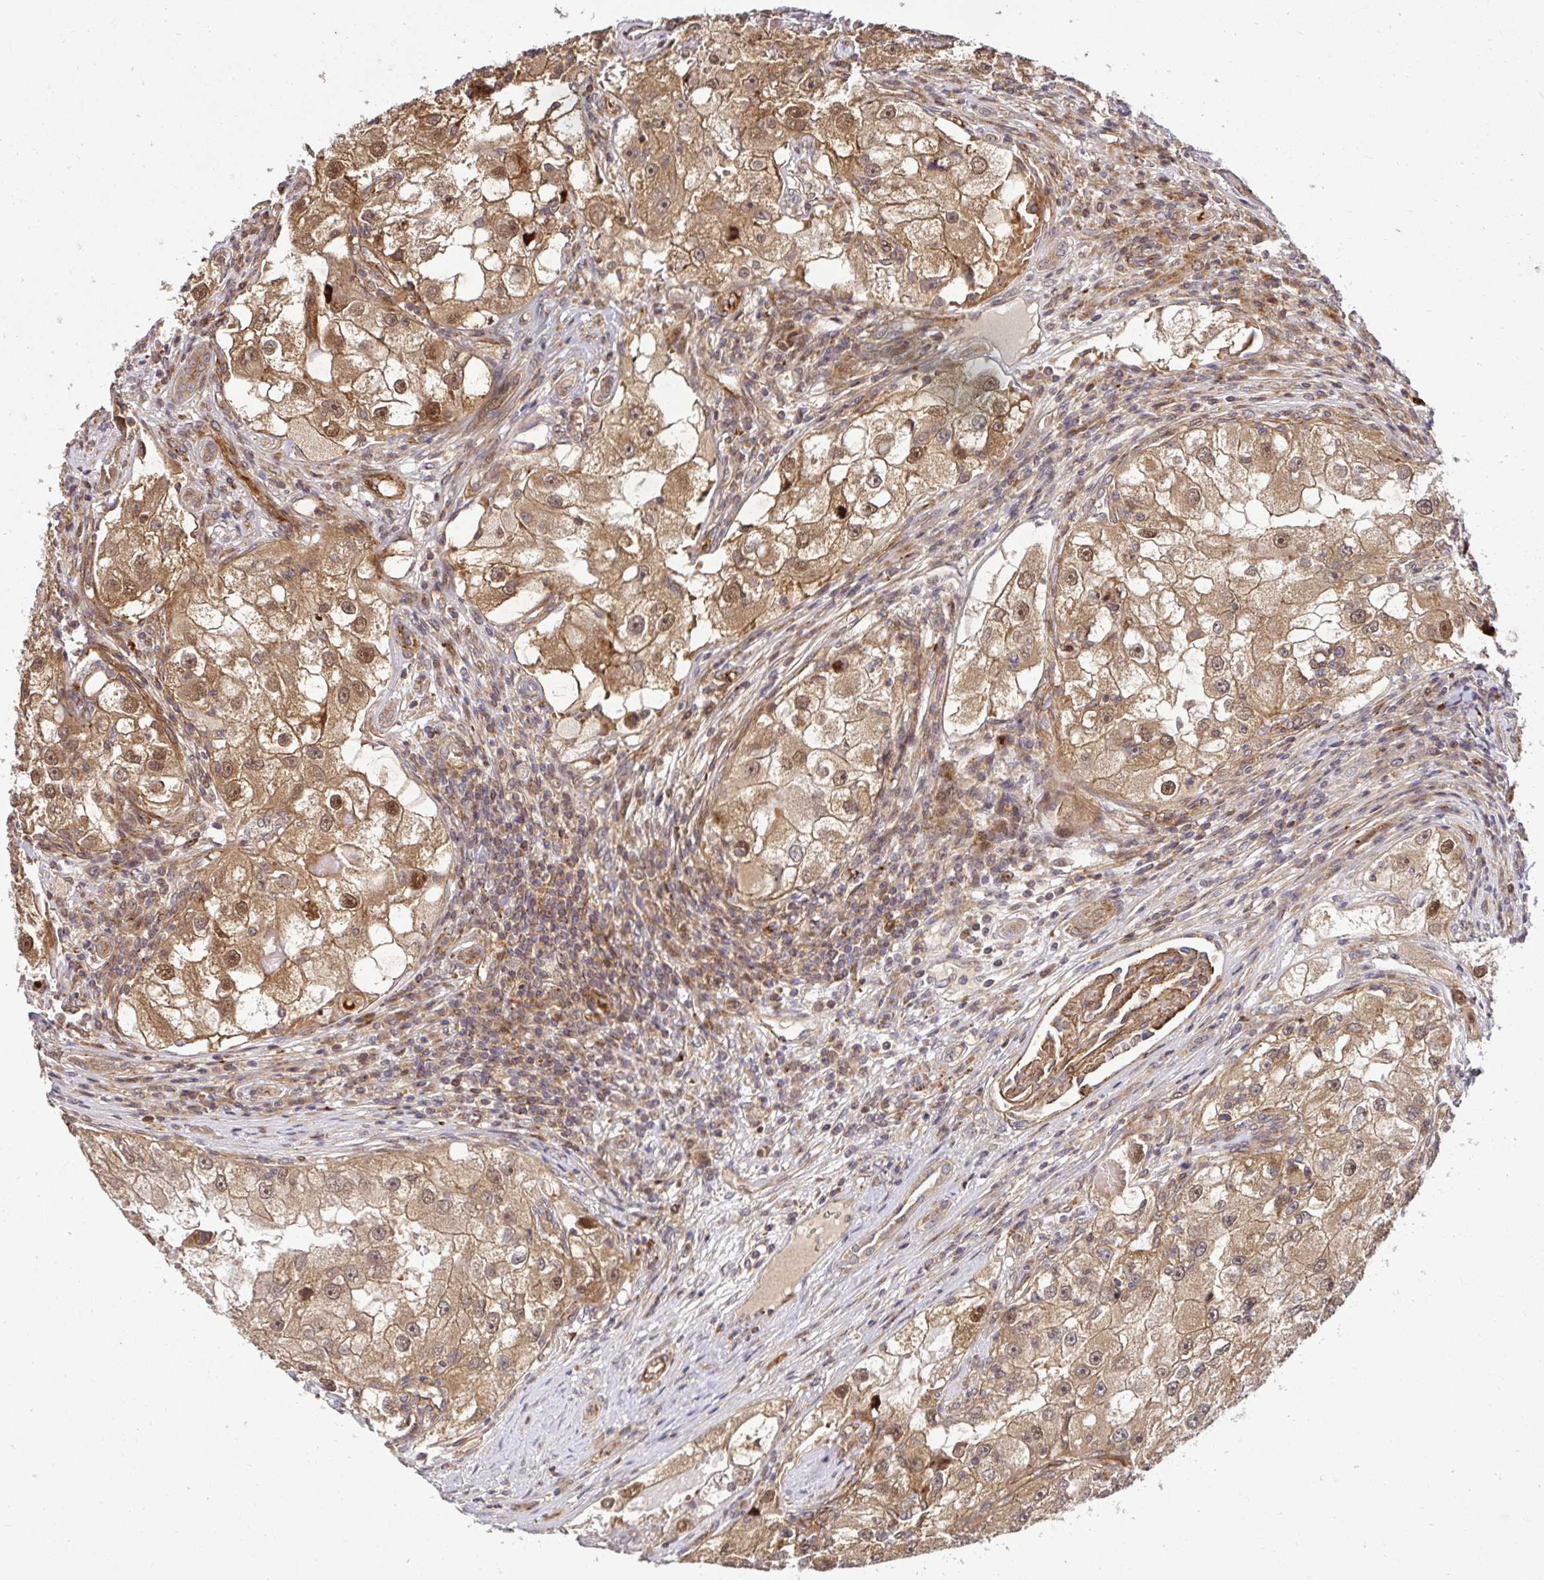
{"staining": {"intensity": "weak", "quantity": ">75%", "location": "cytoplasmic/membranous,nuclear"}, "tissue": "renal cancer", "cell_type": "Tumor cells", "image_type": "cancer", "snomed": [{"axis": "morphology", "description": "Adenocarcinoma, NOS"}, {"axis": "topography", "description": "Kidney"}], "caption": "This photomicrograph reveals immunohistochemistry staining of adenocarcinoma (renal), with low weak cytoplasmic/membranous and nuclear positivity in approximately >75% of tumor cells.", "gene": "PSMA4", "patient": {"sex": "male", "age": 63}}